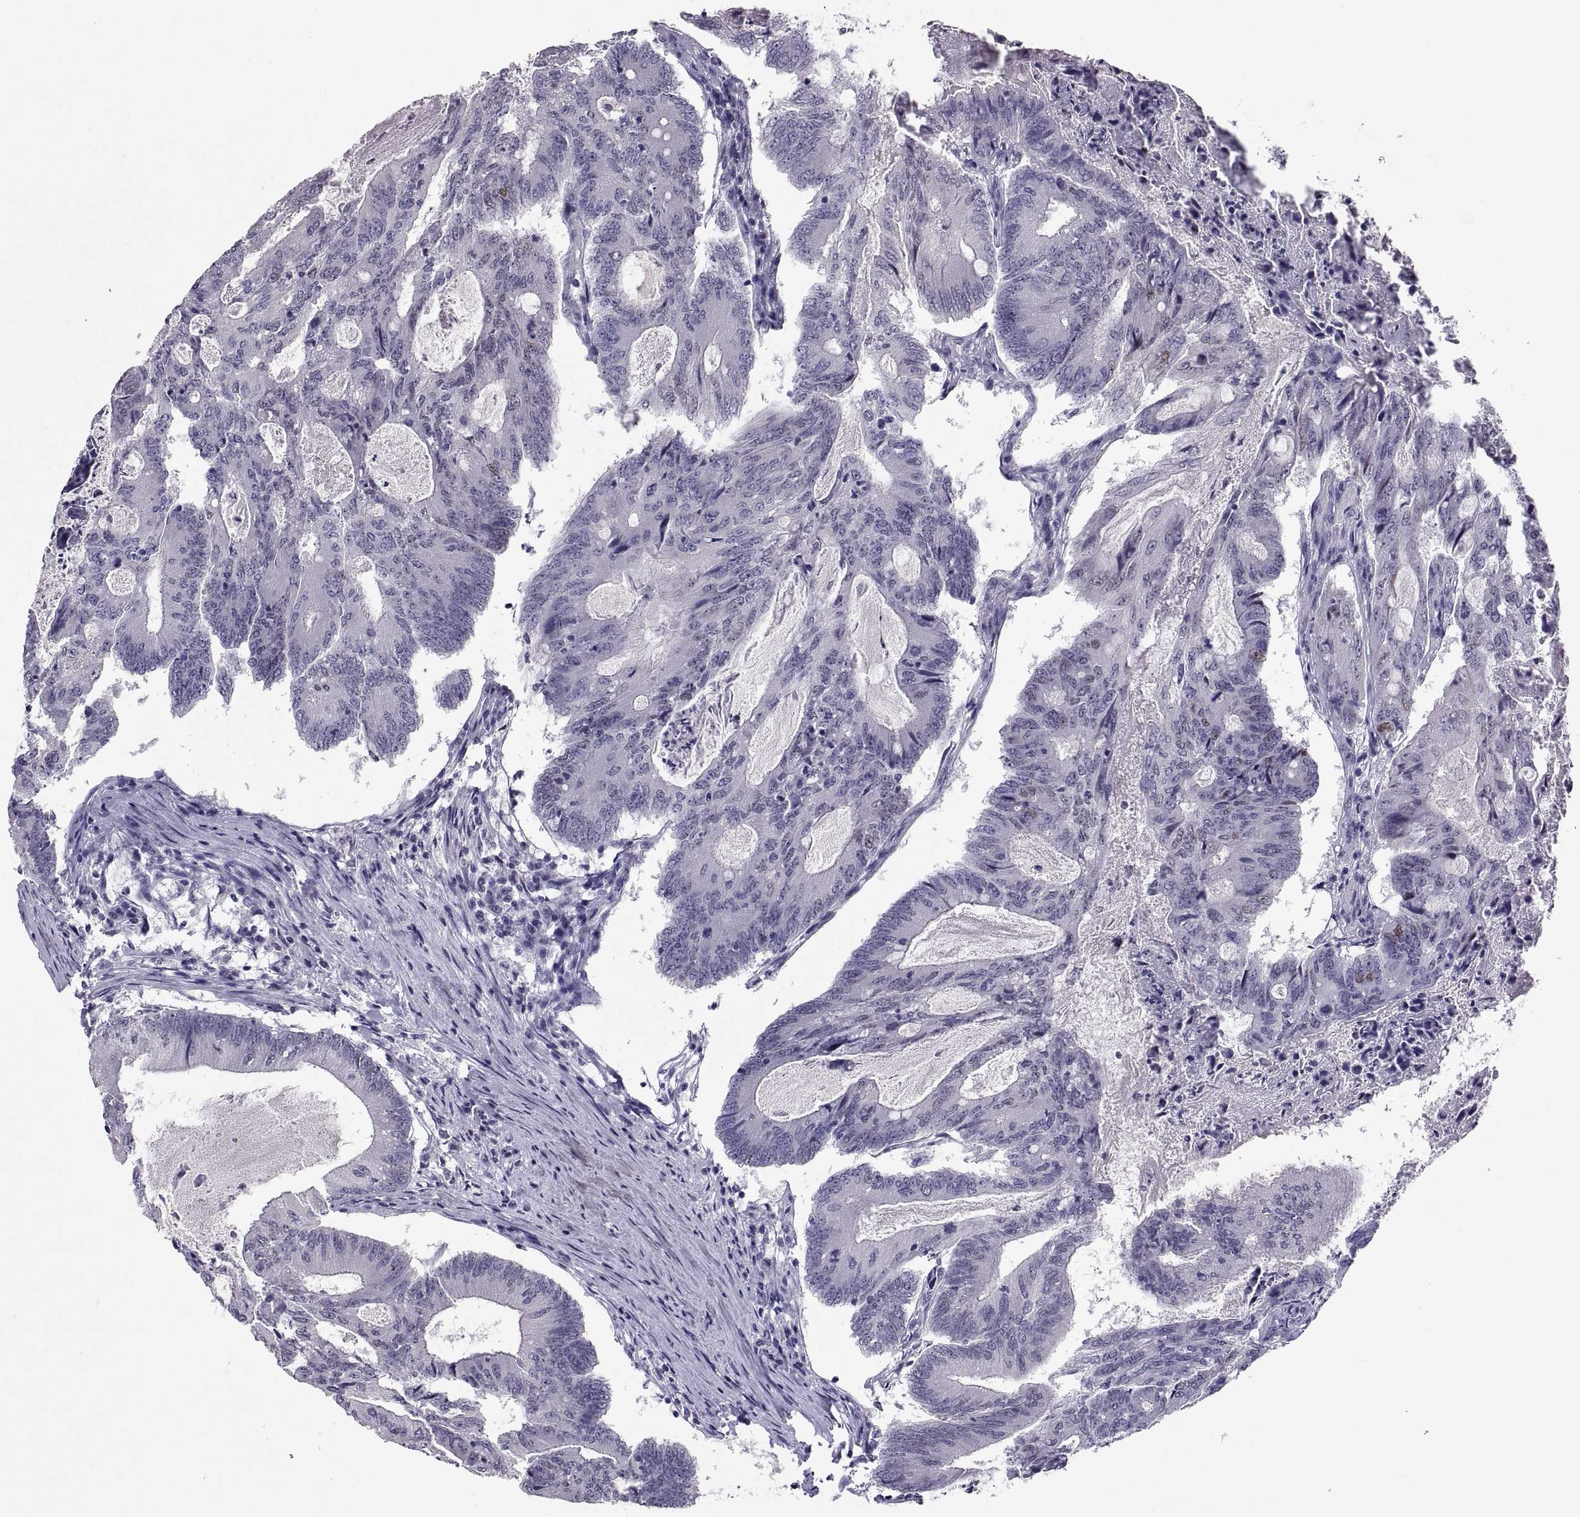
{"staining": {"intensity": "weak", "quantity": "<25%", "location": "nuclear"}, "tissue": "colorectal cancer", "cell_type": "Tumor cells", "image_type": "cancer", "snomed": [{"axis": "morphology", "description": "Adenocarcinoma, NOS"}, {"axis": "topography", "description": "Colon"}], "caption": "This is a image of immunohistochemistry staining of colorectal cancer (adenocarcinoma), which shows no expression in tumor cells.", "gene": "SOX21", "patient": {"sex": "female", "age": 70}}